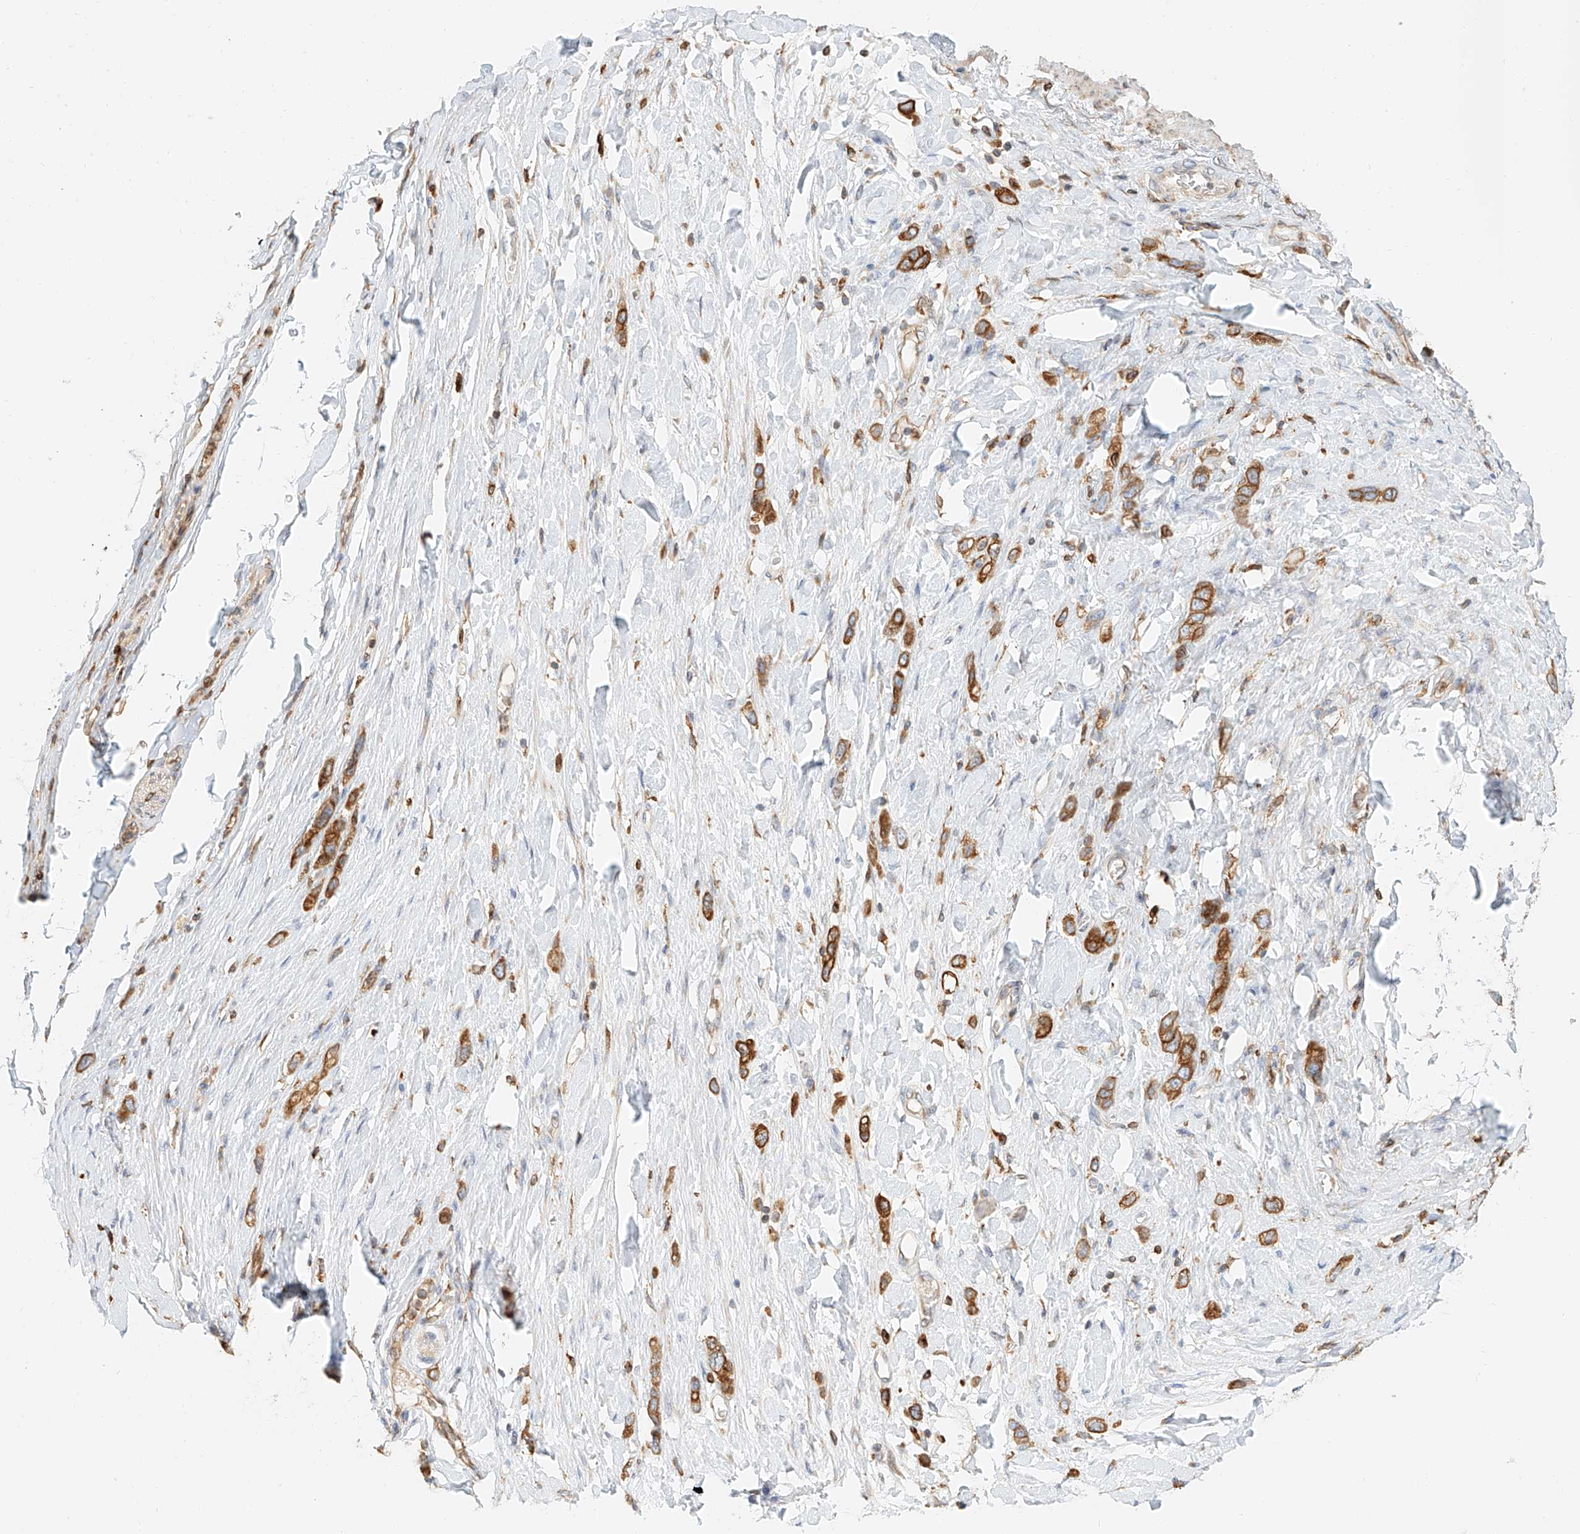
{"staining": {"intensity": "moderate", "quantity": ">75%", "location": "cytoplasmic/membranous"}, "tissue": "stomach cancer", "cell_type": "Tumor cells", "image_type": "cancer", "snomed": [{"axis": "morphology", "description": "Adenocarcinoma, NOS"}, {"axis": "topography", "description": "Stomach"}], "caption": "The immunohistochemical stain highlights moderate cytoplasmic/membranous expression in tumor cells of stomach adenocarcinoma tissue.", "gene": "DHRS7", "patient": {"sex": "female", "age": 65}}